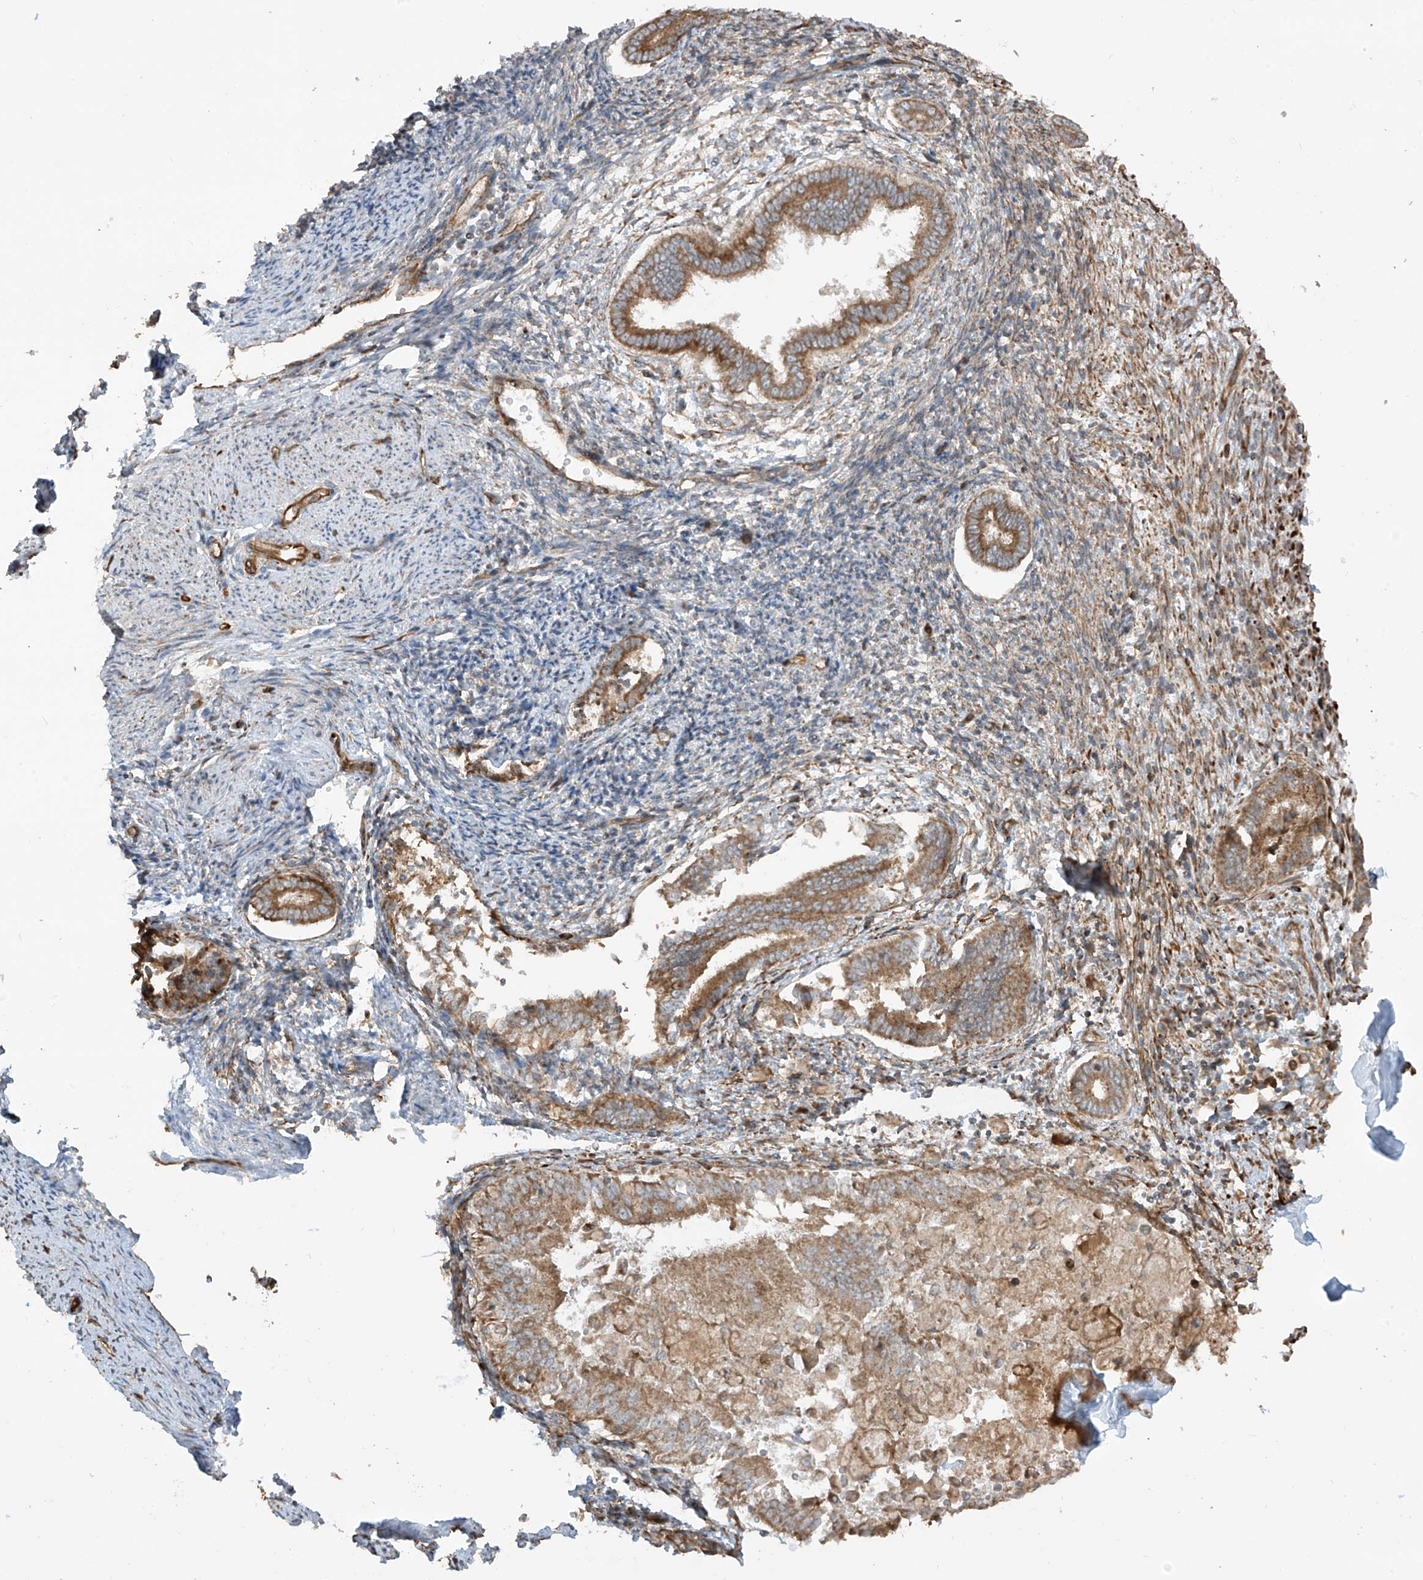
{"staining": {"intensity": "weak", "quantity": "25%-75%", "location": "cytoplasmic/membranous"}, "tissue": "endometrium", "cell_type": "Cells in endometrial stroma", "image_type": "normal", "snomed": [{"axis": "morphology", "description": "Normal tissue, NOS"}, {"axis": "topography", "description": "Endometrium"}], "caption": "An image of endometrium stained for a protein displays weak cytoplasmic/membranous brown staining in cells in endometrial stroma. (Brightfield microscopy of DAB IHC at high magnification).", "gene": "EIF5B", "patient": {"sex": "female", "age": 56}}